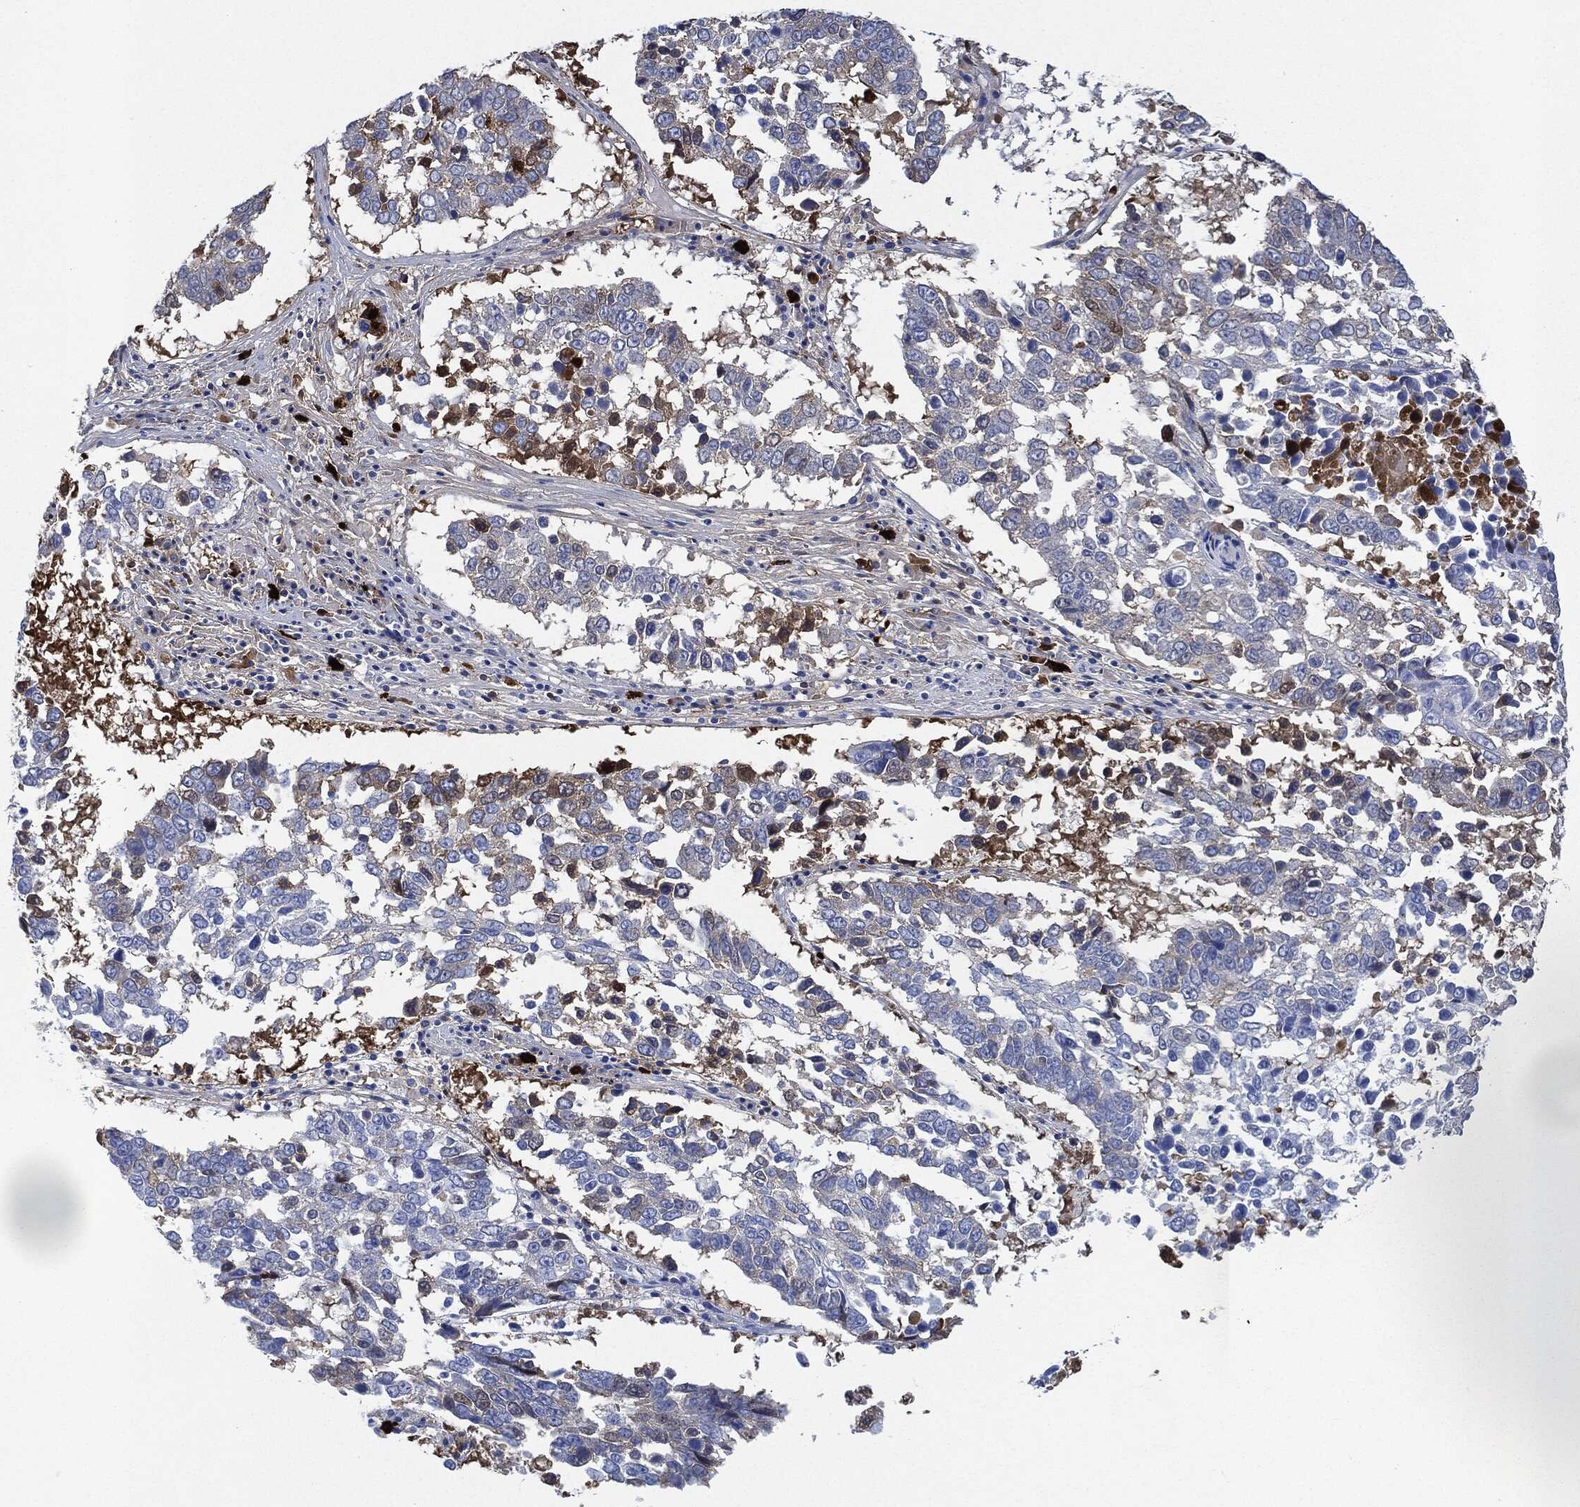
{"staining": {"intensity": "negative", "quantity": "none", "location": "none"}, "tissue": "lung cancer", "cell_type": "Tumor cells", "image_type": "cancer", "snomed": [{"axis": "morphology", "description": "Squamous cell carcinoma, NOS"}, {"axis": "topography", "description": "Lung"}], "caption": "Immunohistochemical staining of human squamous cell carcinoma (lung) reveals no significant expression in tumor cells.", "gene": "IGLV6-57", "patient": {"sex": "male", "age": 82}}